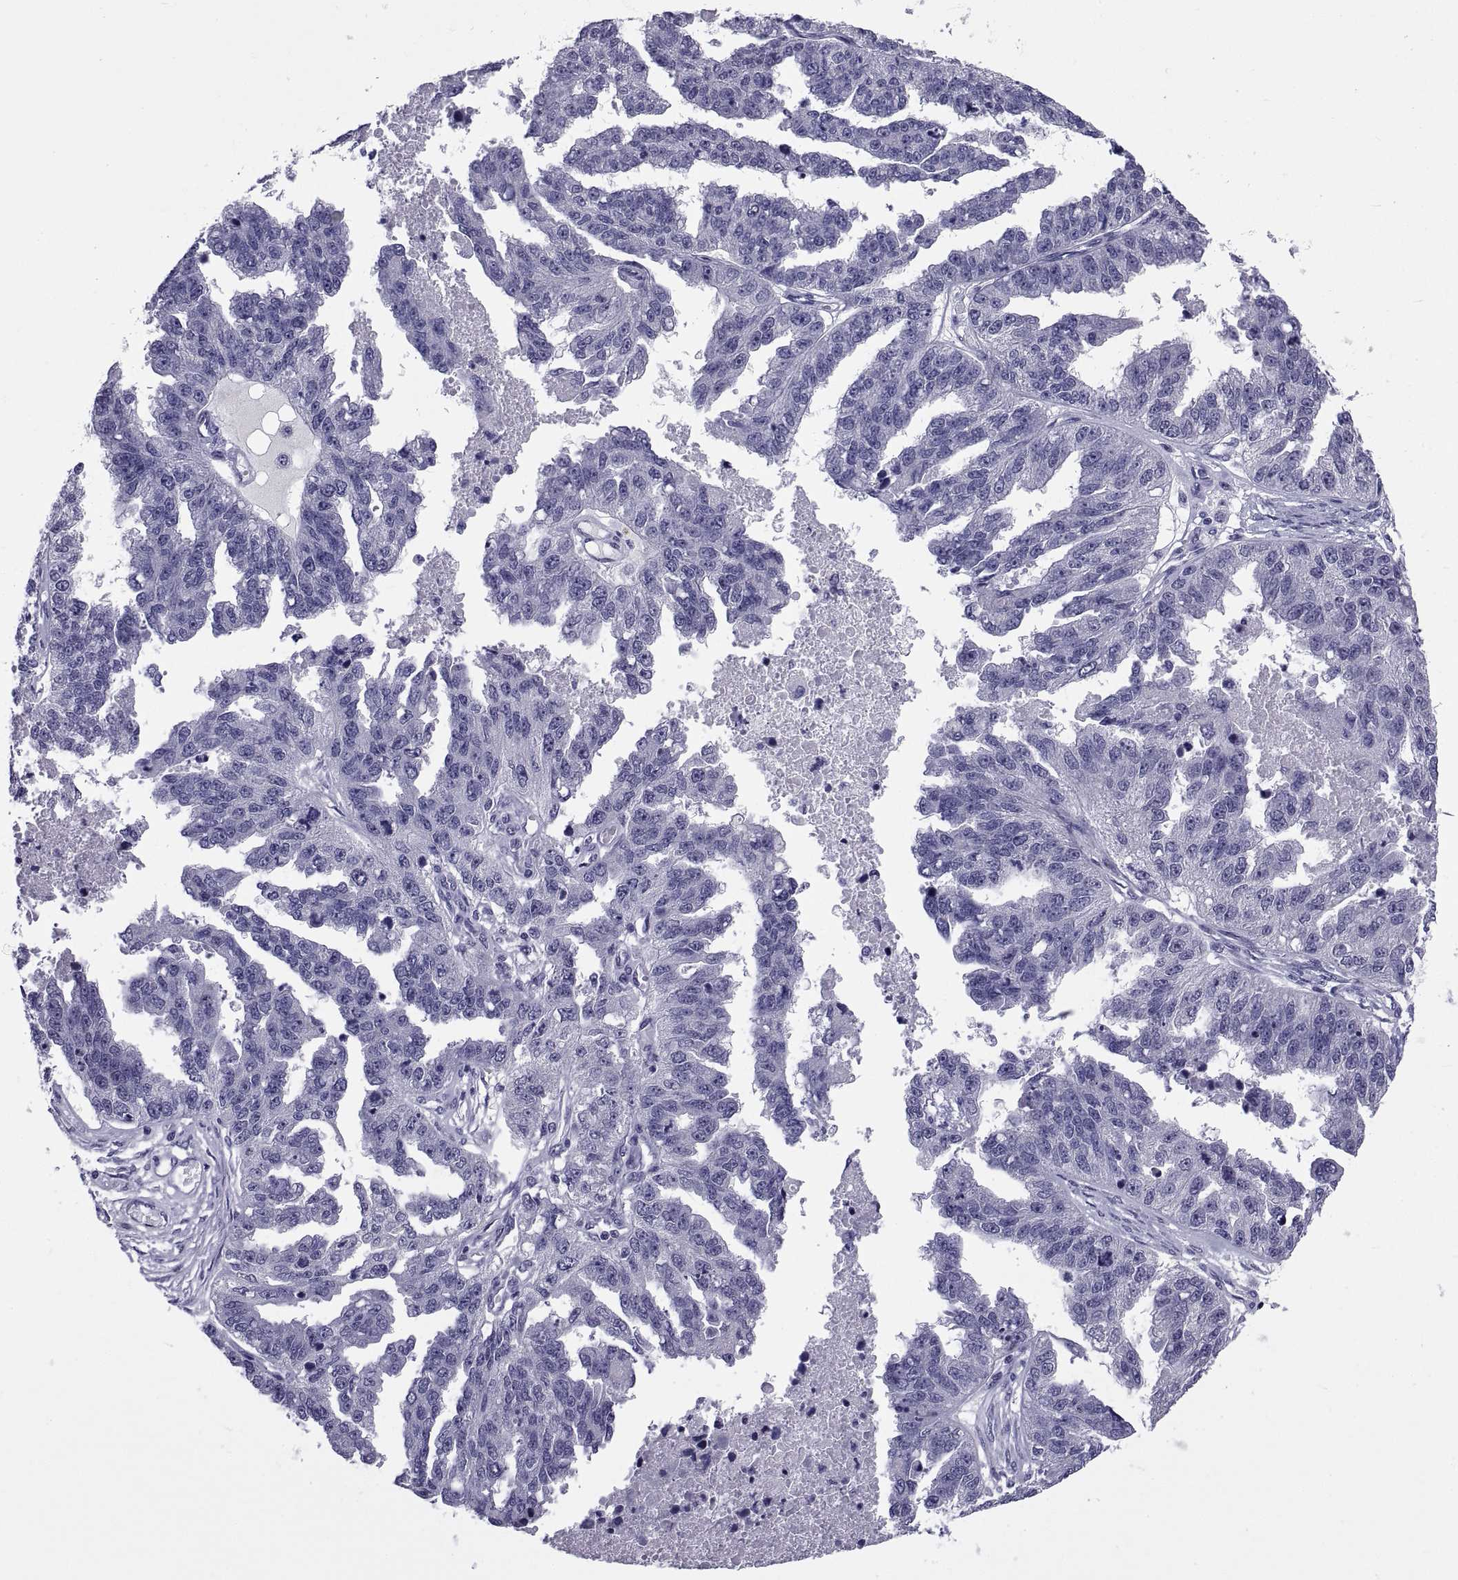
{"staining": {"intensity": "negative", "quantity": "none", "location": "none"}, "tissue": "ovarian cancer", "cell_type": "Tumor cells", "image_type": "cancer", "snomed": [{"axis": "morphology", "description": "Cystadenocarcinoma, serous, NOS"}, {"axis": "topography", "description": "Ovary"}], "caption": "Histopathology image shows no significant protein expression in tumor cells of ovarian cancer.", "gene": "TGFBR3L", "patient": {"sex": "female", "age": 58}}